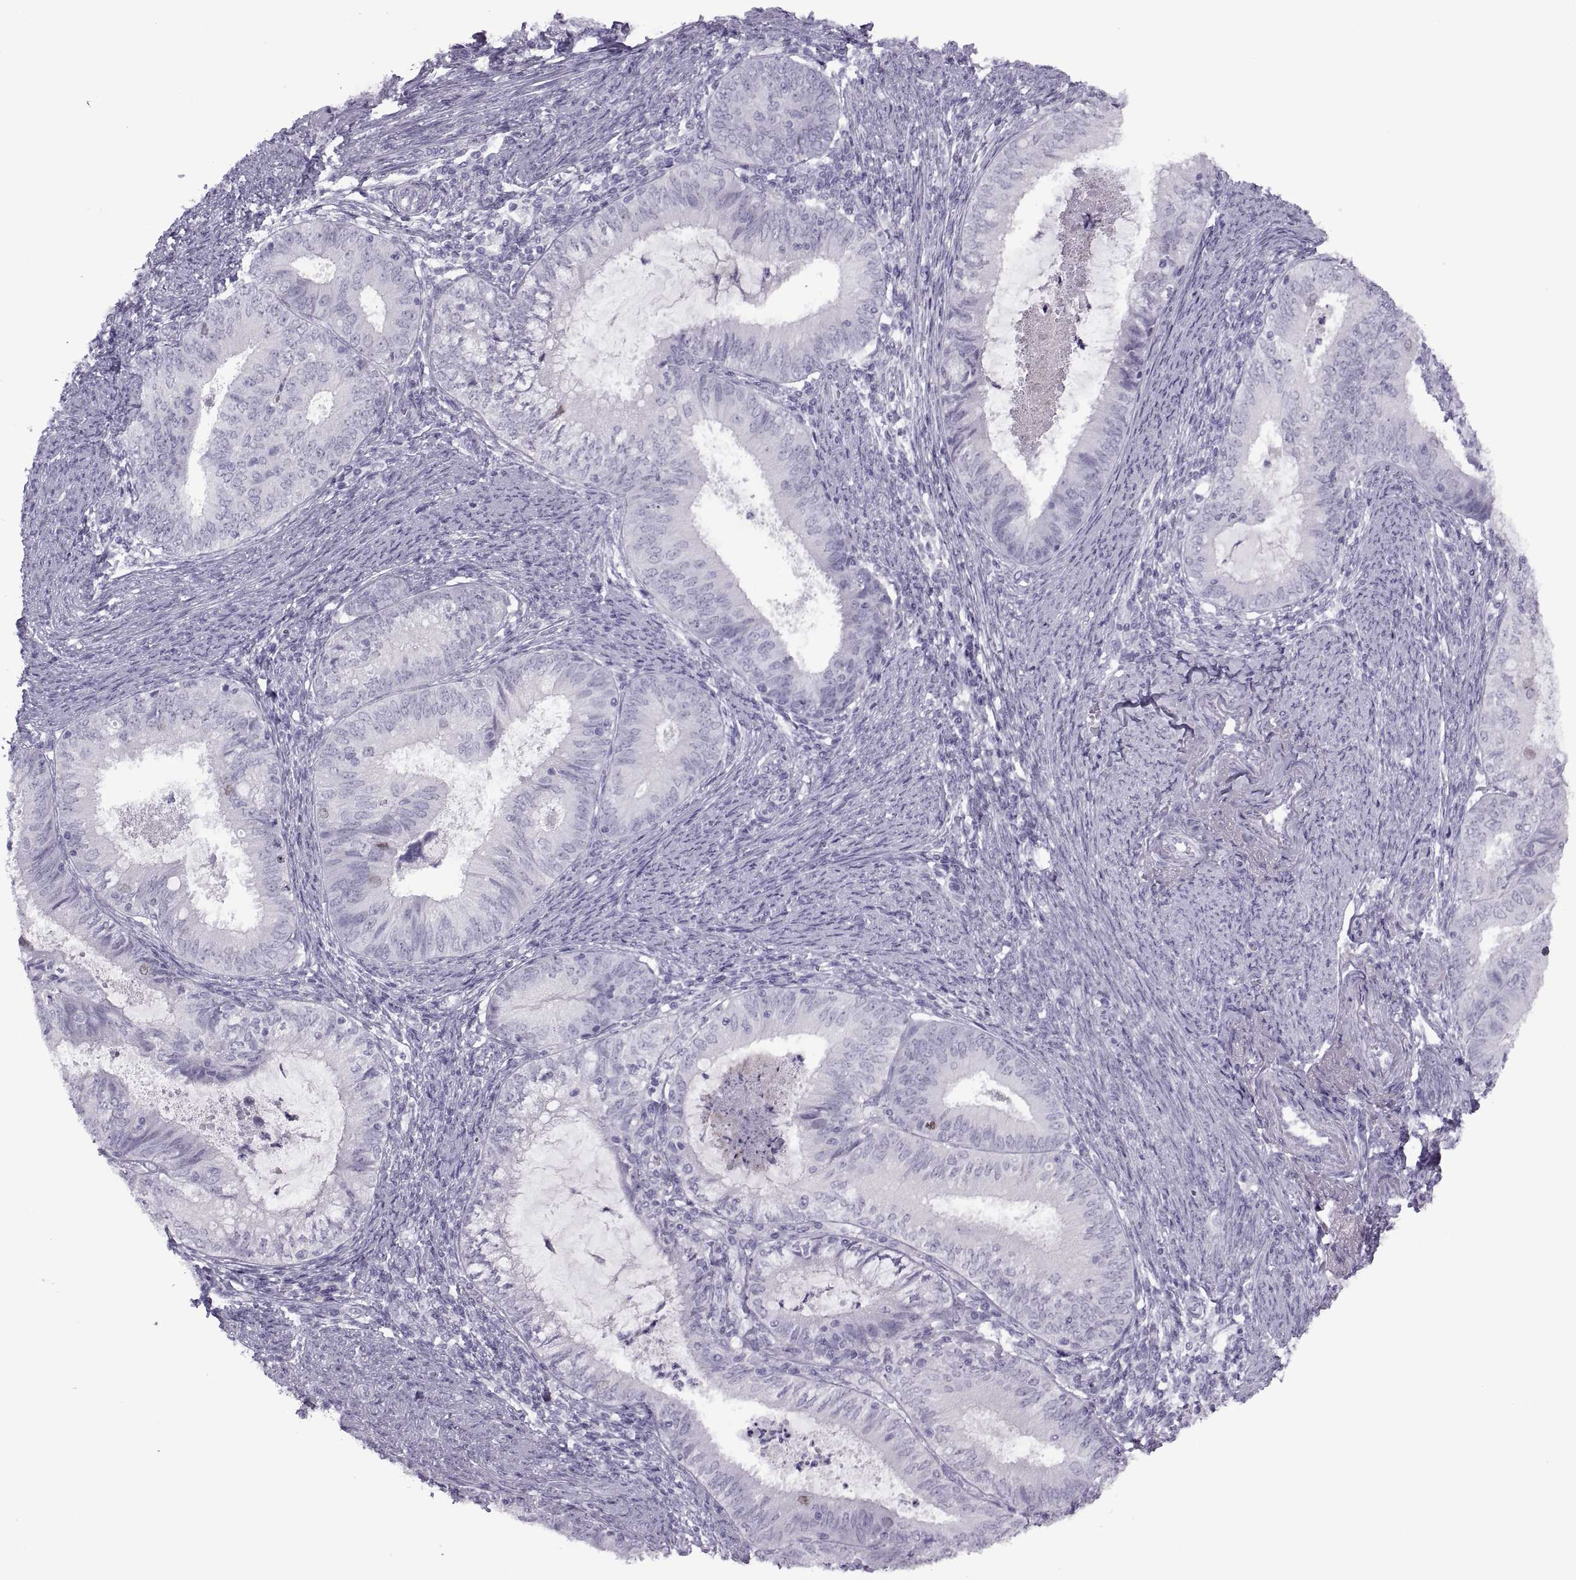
{"staining": {"intensity": "negative", "quantity": "none", "location": "none"}, "tissue": "endometrial cancer", "cell_type": "Tumor cells", "image_type": "cancer", "snomed": [{"axis": "morphology", "description": "Adenocarcinoma, NOS"}, {"axis": "topography", "description": "Endometrium"}], "caption": "High power microscopy micrograph of an immunohistochemistry (IHC) photomicrograph of endometrial adenocarcinoma, revealing no significant positivity in tumor cells.", "gene": "FAM24A", "patient": {"sex": "female", "age": 57}}